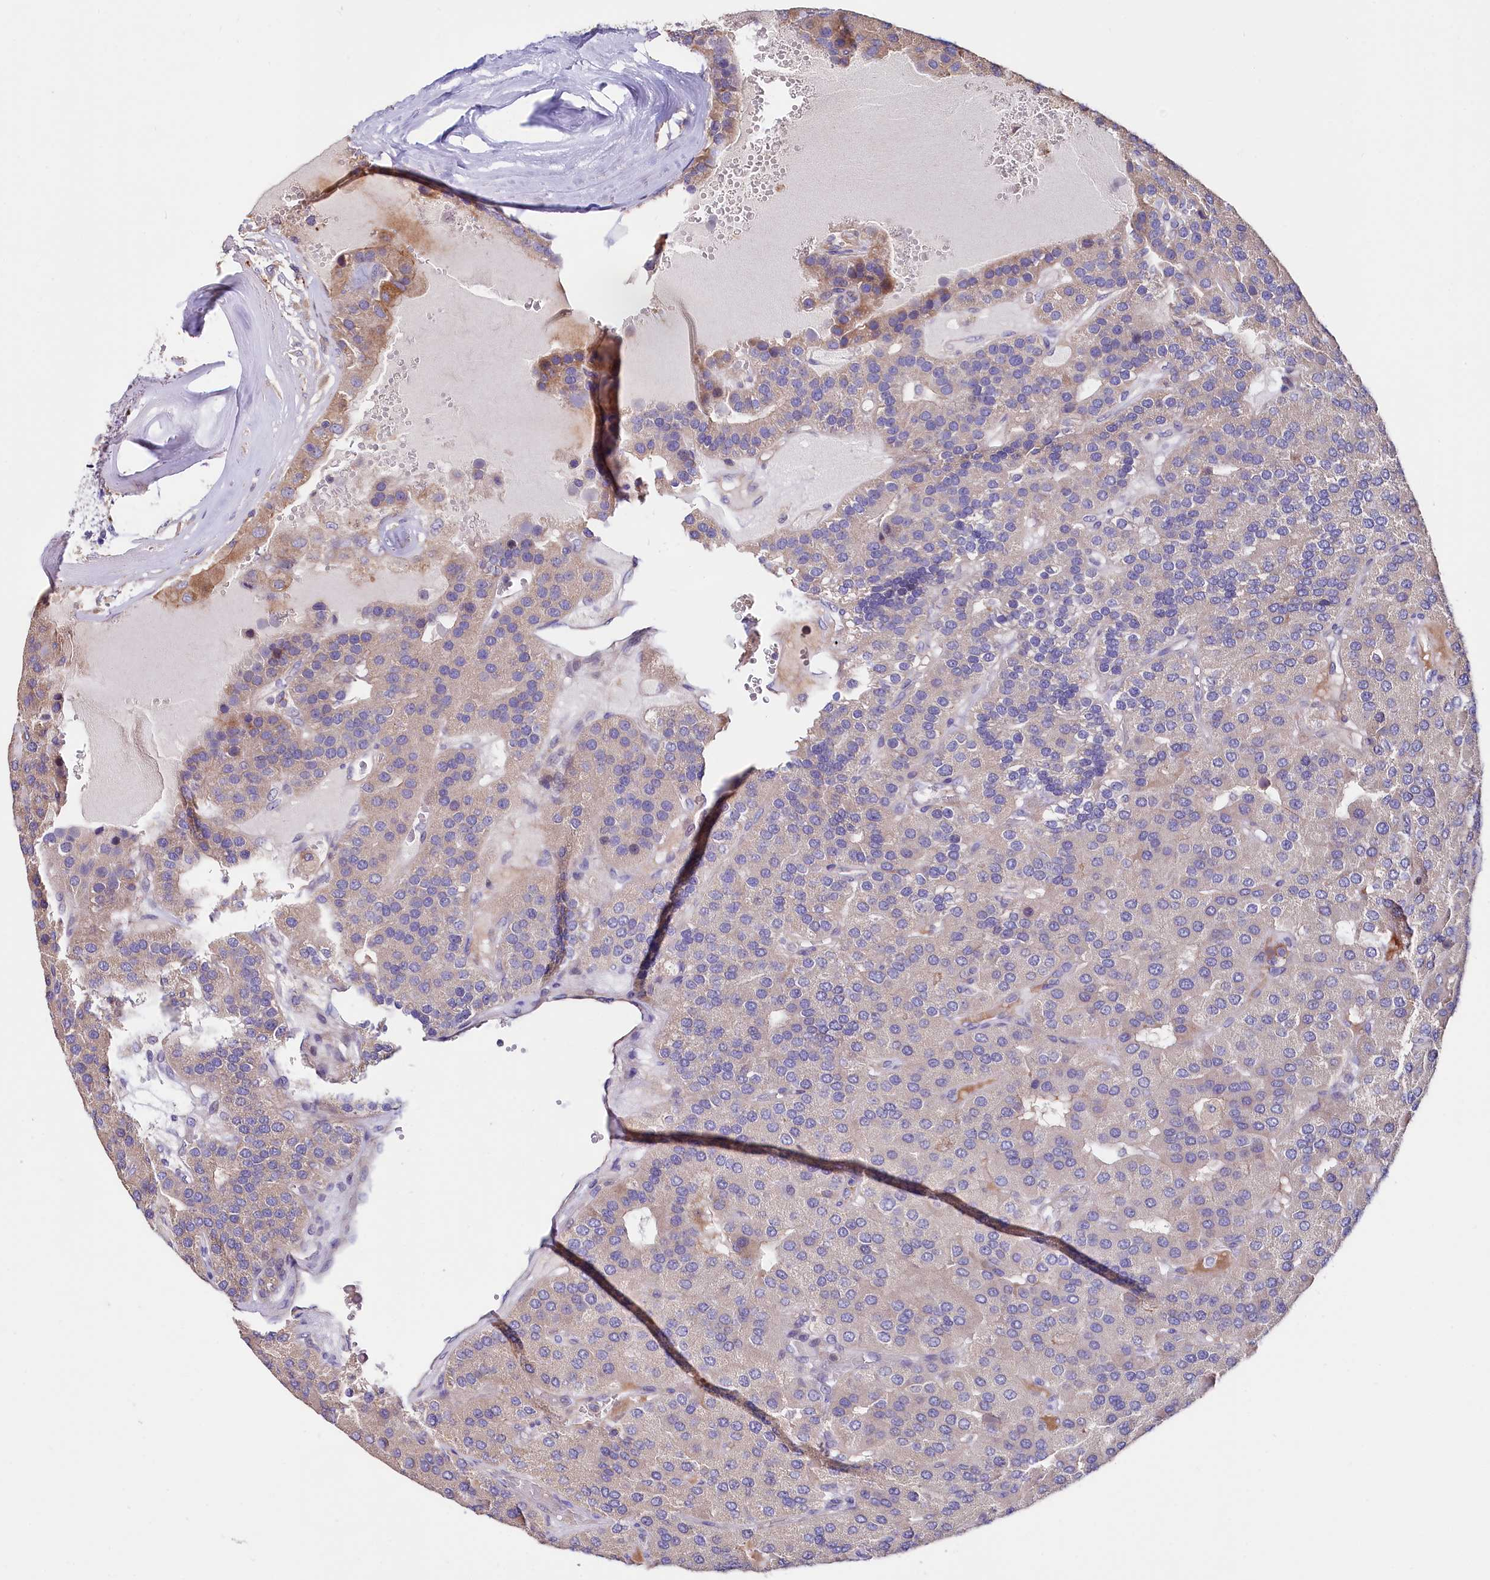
{"staining": {"intensity": "weak", "quantity": "25%-75%", "location": "cytoplasmic/membranous"}, "tissue": "parathyroid gland", "cell_type": "Glandular cells", "image_type": "normal", "snomed": [{"axis": "morphology", "description": "Normal tissue, NOS"}, {"axis": "morphology", "description": "Adenoma, NOS"}, {"axis": "topography", "description": "Parathyroid gland"}], "caption": "Brown immunohistochemical staining in benign human parathyroid gland reveals weak cytoplasmic/membranous staining in about 25%-75% of glandular cells. Immunohistochemistry (ihc) stains the protein of interest in brown and the nuclei are stained blue.", "gene": "RPUSD3", "patient": {"sex": "female", "age": 86}}